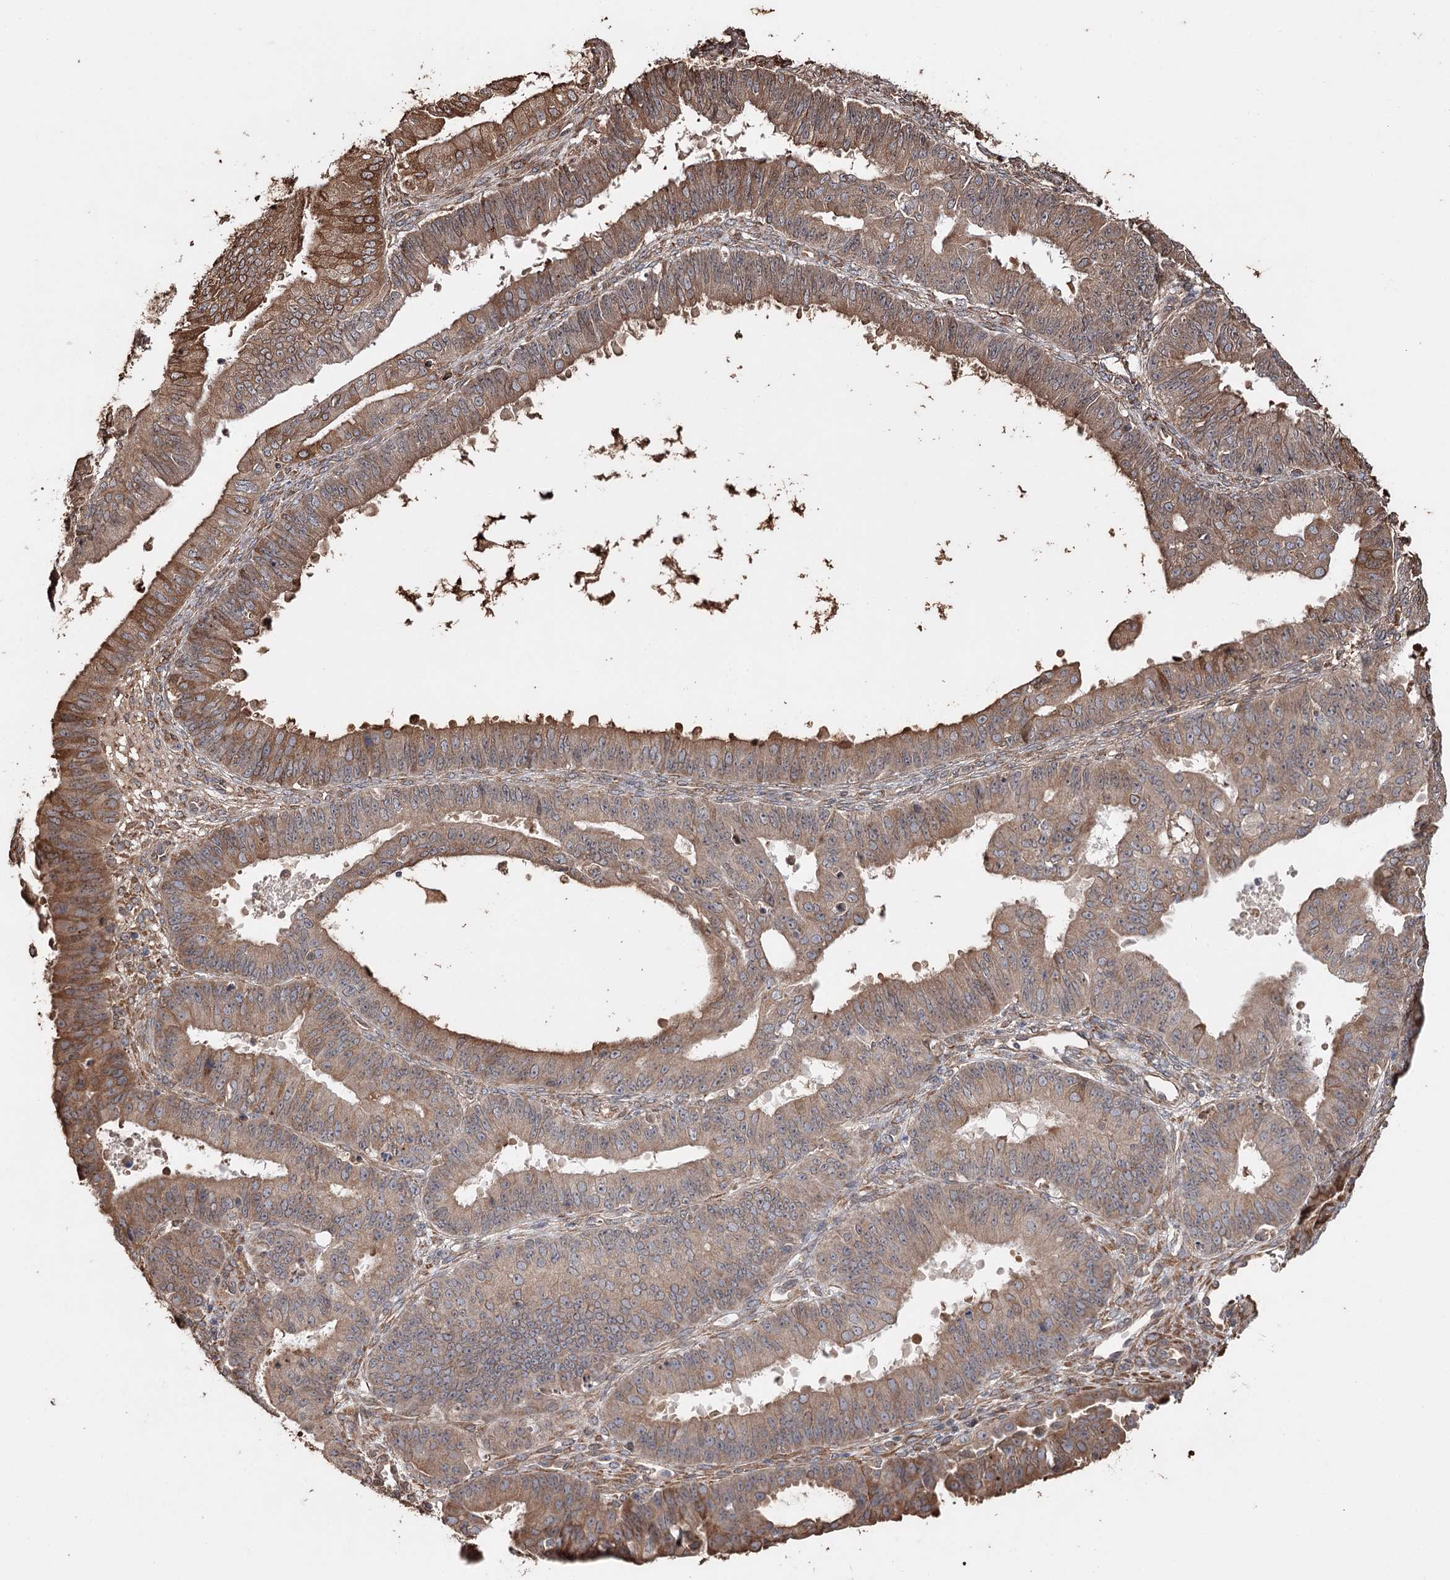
{"staining": {"intensity": "moderate", "quantity": ">75%", "location": "cytoplasmic/membranous"}, "tissue": "ovarian cancer", "cell_type": "Tumor cells", "image_type": "cancer", "snomed": [{"axis": "morphology", "description": "Carcinoma, endometroid"}, {"axis": "topography", "description": "Appendix"}, {"axis": "topography", "description": "Ovary"}], "caption": "An image of endometroid carcinoma (ovarian) stained for a protein demonstrates moderate cytoplasmic/membranous brown staining in tumor cells.", "gene": "SYVN1", "patient": {"sex": "female", "age": 42}}